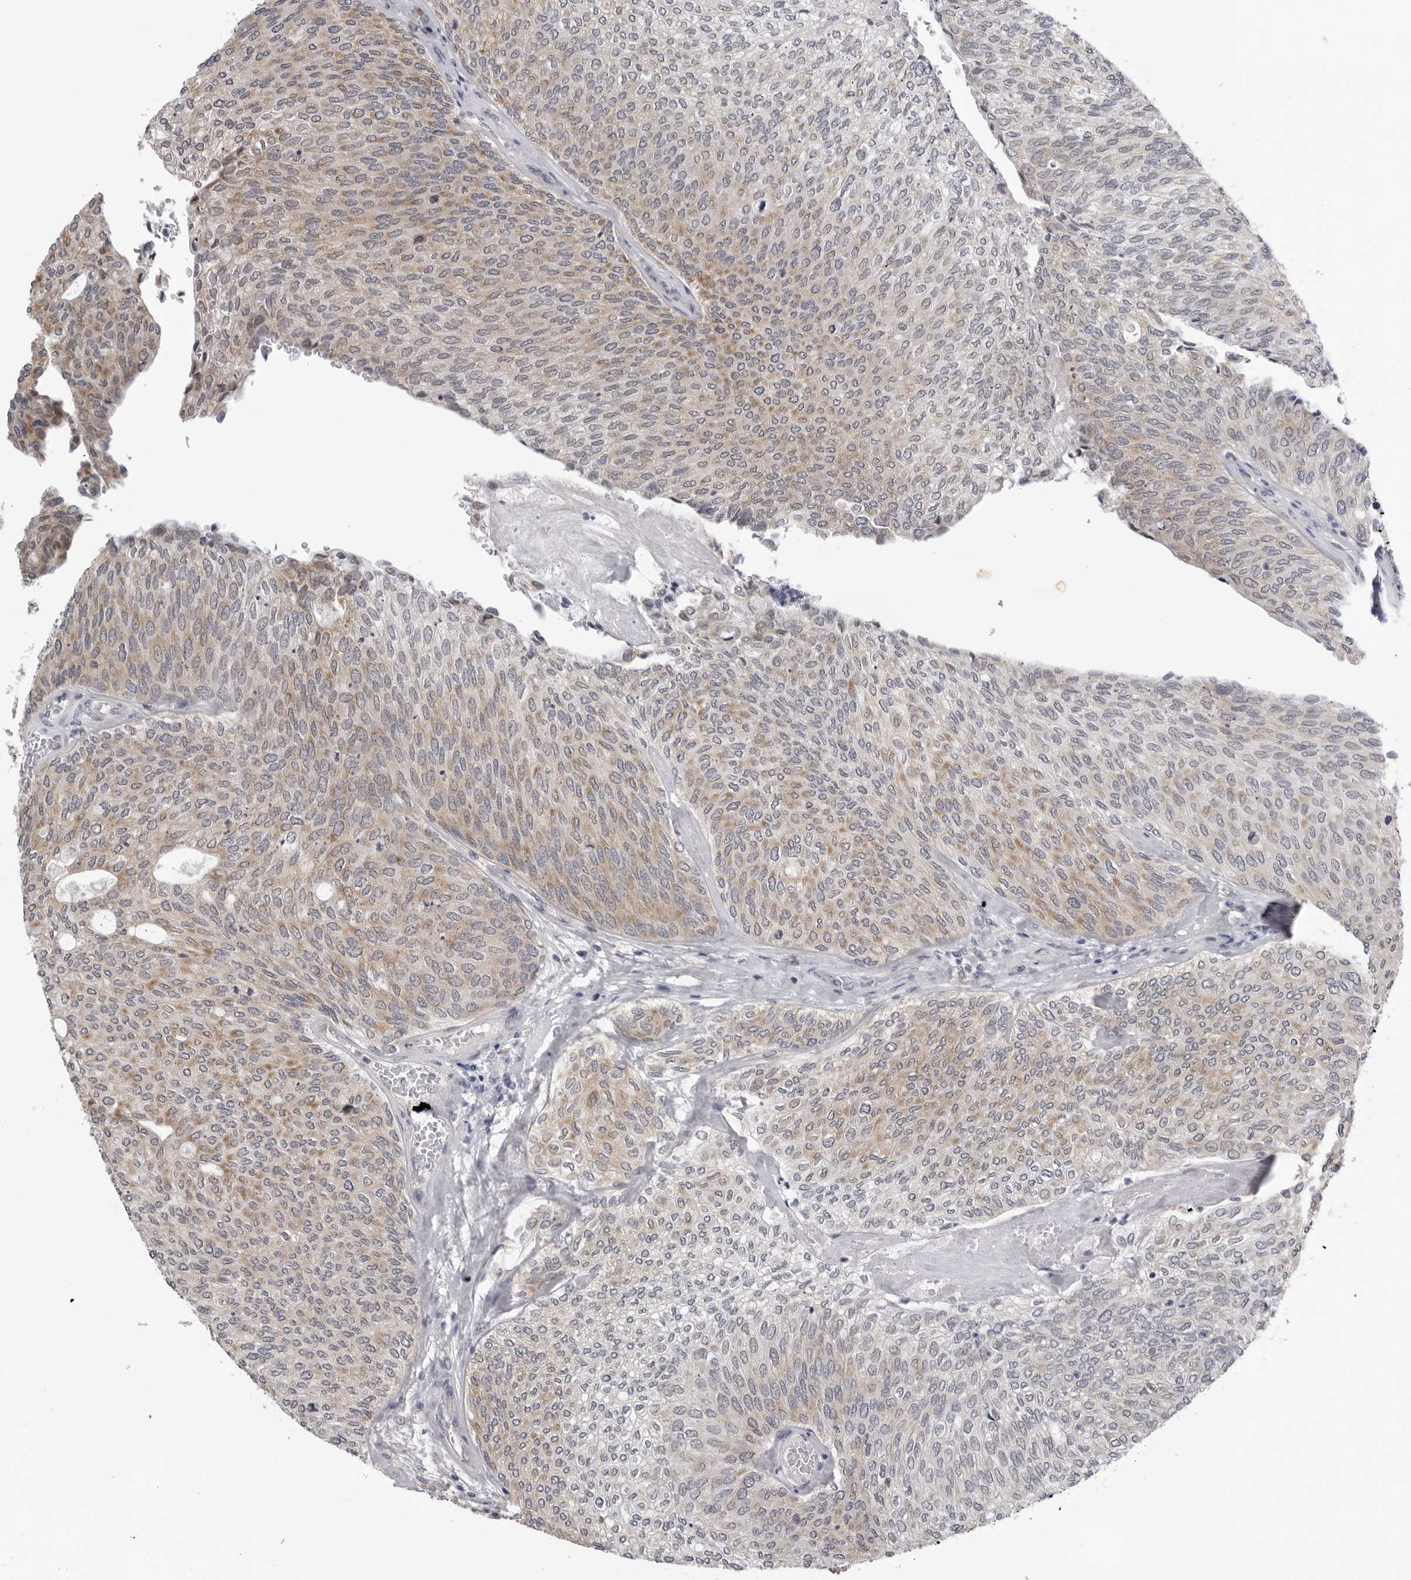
{"staining": {"intensity": "moderate", "quantity": "25%-75%", "location": "cytoplasmic/membranous"}, "tissue": "urothelial cancer", "cell_type": "Tumor cells", "image_type": "cancer", "snomed": [{"axis": "morphology", "description": "Urothelial carcinoma, Low grade"}, {"axis": "topography", "description": "Urinary bladder"}], "caption": "High-power microscopy captured an IHC micrograph of urothelial cancer, revealing moderate cytoplasmic/membranous expression in about 25%-75% of tumor cells. Nuclei are stained in blue.", "gene": "CPT2", "patient": {"sex": "female", "age": 79}}